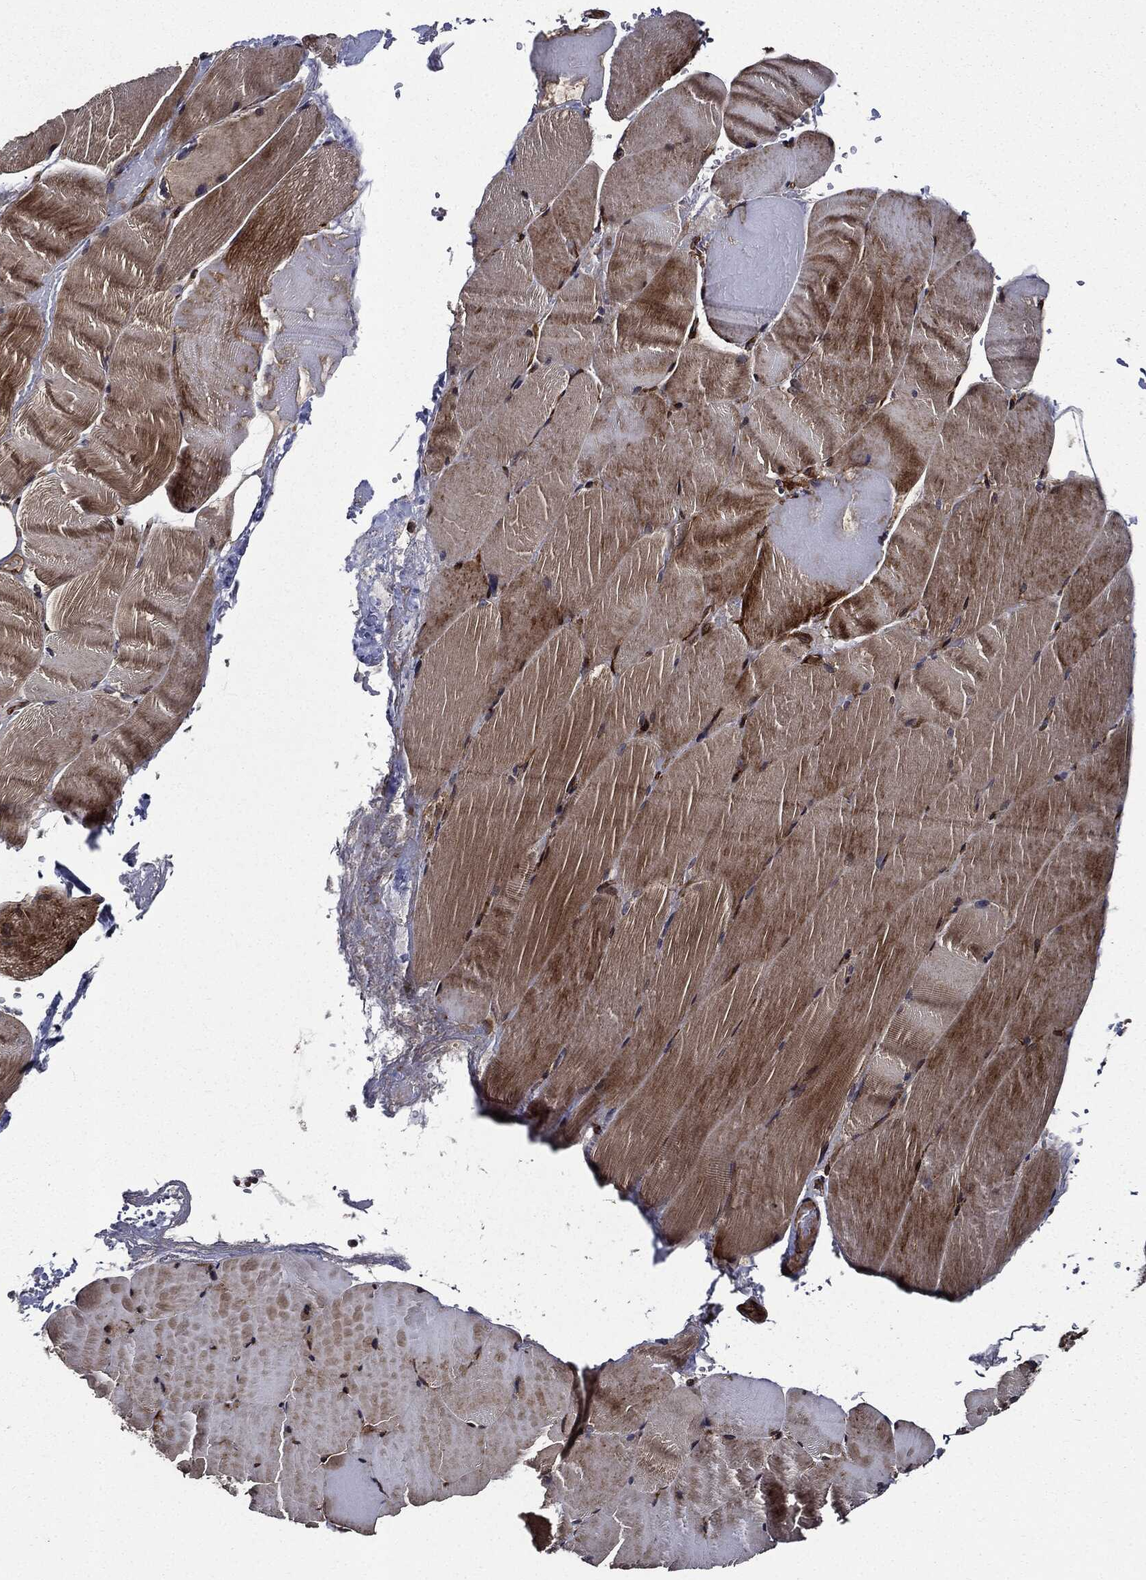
{"staining": {"intensity": "moderate", "quantity": "25%-75%", "location": "cytoplasmic/membranous"}, "tissue": "skeletal muscle", "cell_type": "Myocytes", "image_type": "normal", "snomed": [{"axis": "morphology", "description": "Normal tissue, NOS"}, {"axis": "topography", "description": "Skeletal muscle"}], "caption": "Moderate cytoplasmic/membranous positivity for a protein is appreciated in about 25%-75% of myocytes of normal skeletal muscle using immunohistochemistry (IHC).", "gene": "HTT", "patient": {"sex": "female", "age": 37}}